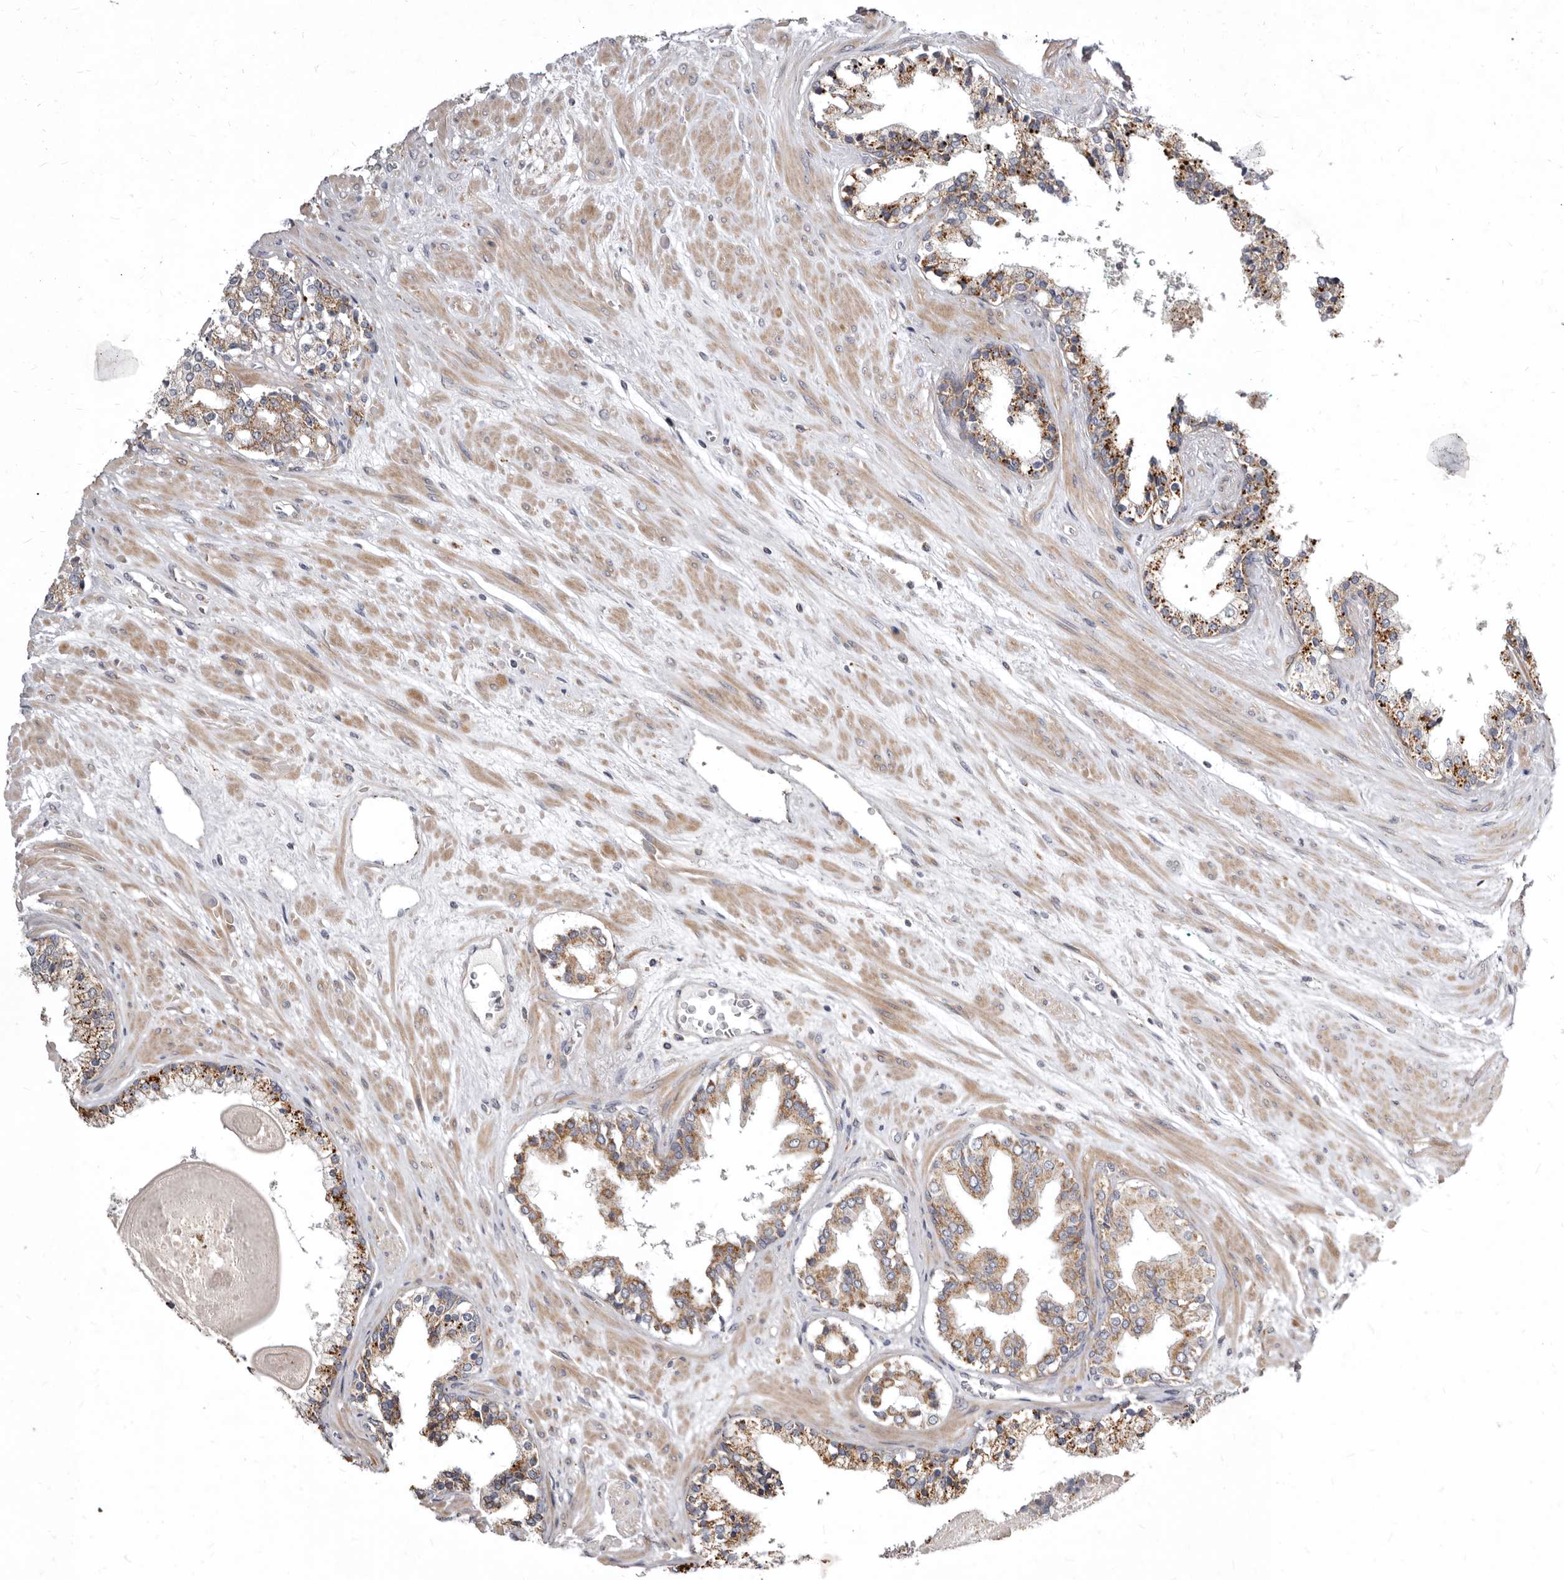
{"staining": {"intensity": "weak", "quantity": "25%-75%", "location": "cytoplasmic/membranous"}, "tissue": "prostate cancer", "cell_type": "Tumor cells", "image_type": "cancer", "snomed": [{"axis": "morphology", "description": "Adenocarcinoma, High grade"}, {"axis": "topography", "description": "Prostate"}], "caption": "Tumor cells exhibit low levels of weak cytoplasmic/membranous expression in about 25%-75% of cells in human prostate cancer.", "gene": "SMC4", "patient": {"sex": "male", "age": 71}}